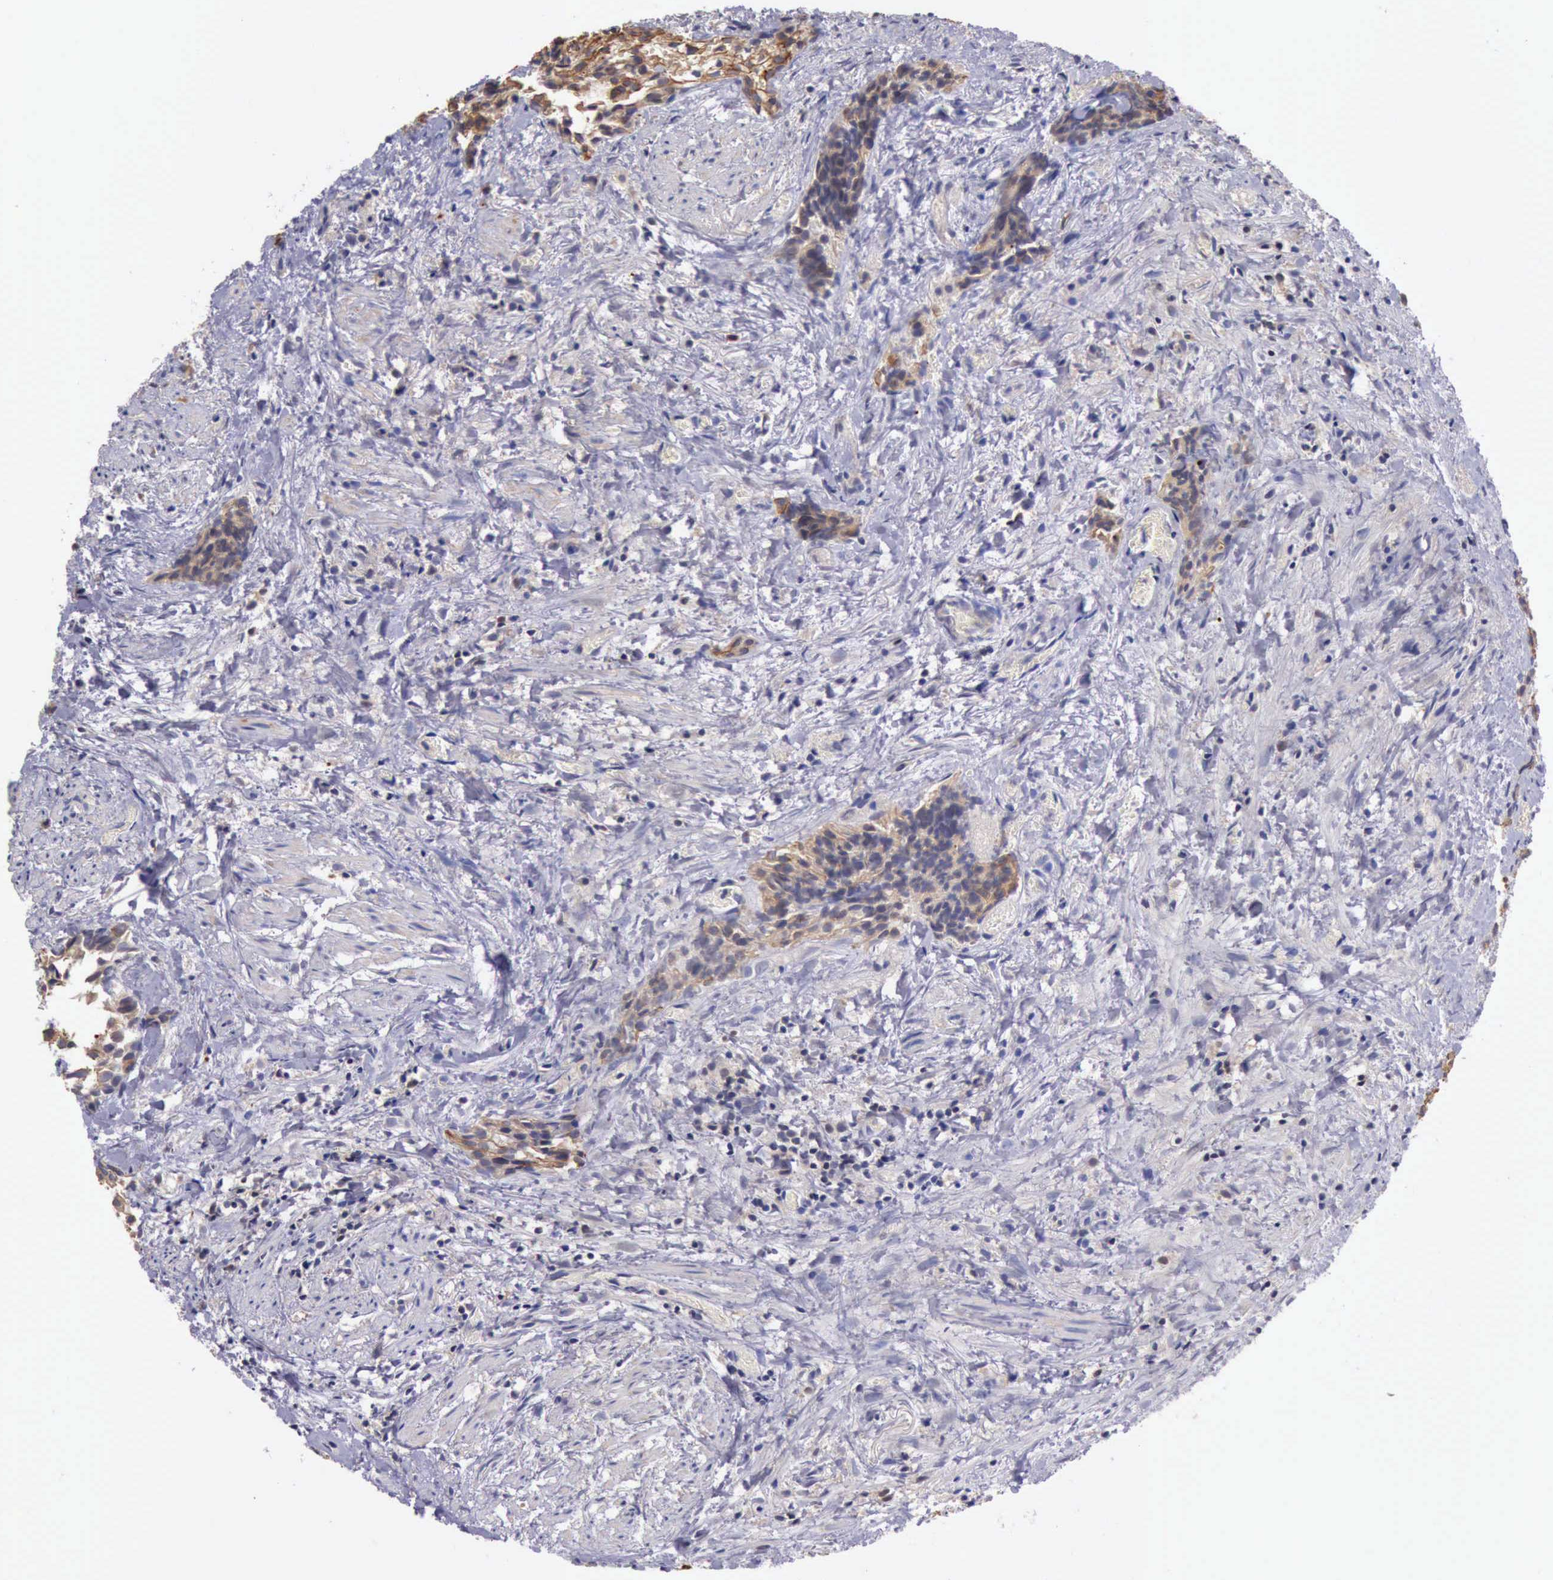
{"staining": {"intensity": "weak", "quantity": ">75%", "location": "cytoplasmic/membranous"}, "tissue": "urothelial cancer", "cell_type": "Tumor cells", "image_type": "cancer", "snomed": [{"axis": "morphology", "description": "Urothelial carcinoma, High grade"}, {"axis": "topography", "description": "Urinary bladder"}], "caption": "Immunohistochemical staining of high-grade urothelial carcinoma demonstrates weak cytoplasmic/membranous protein staining in about >75% of tumor cells.", "gene": "RAB39B", "patient": {"sex": "female", "age": 78}}